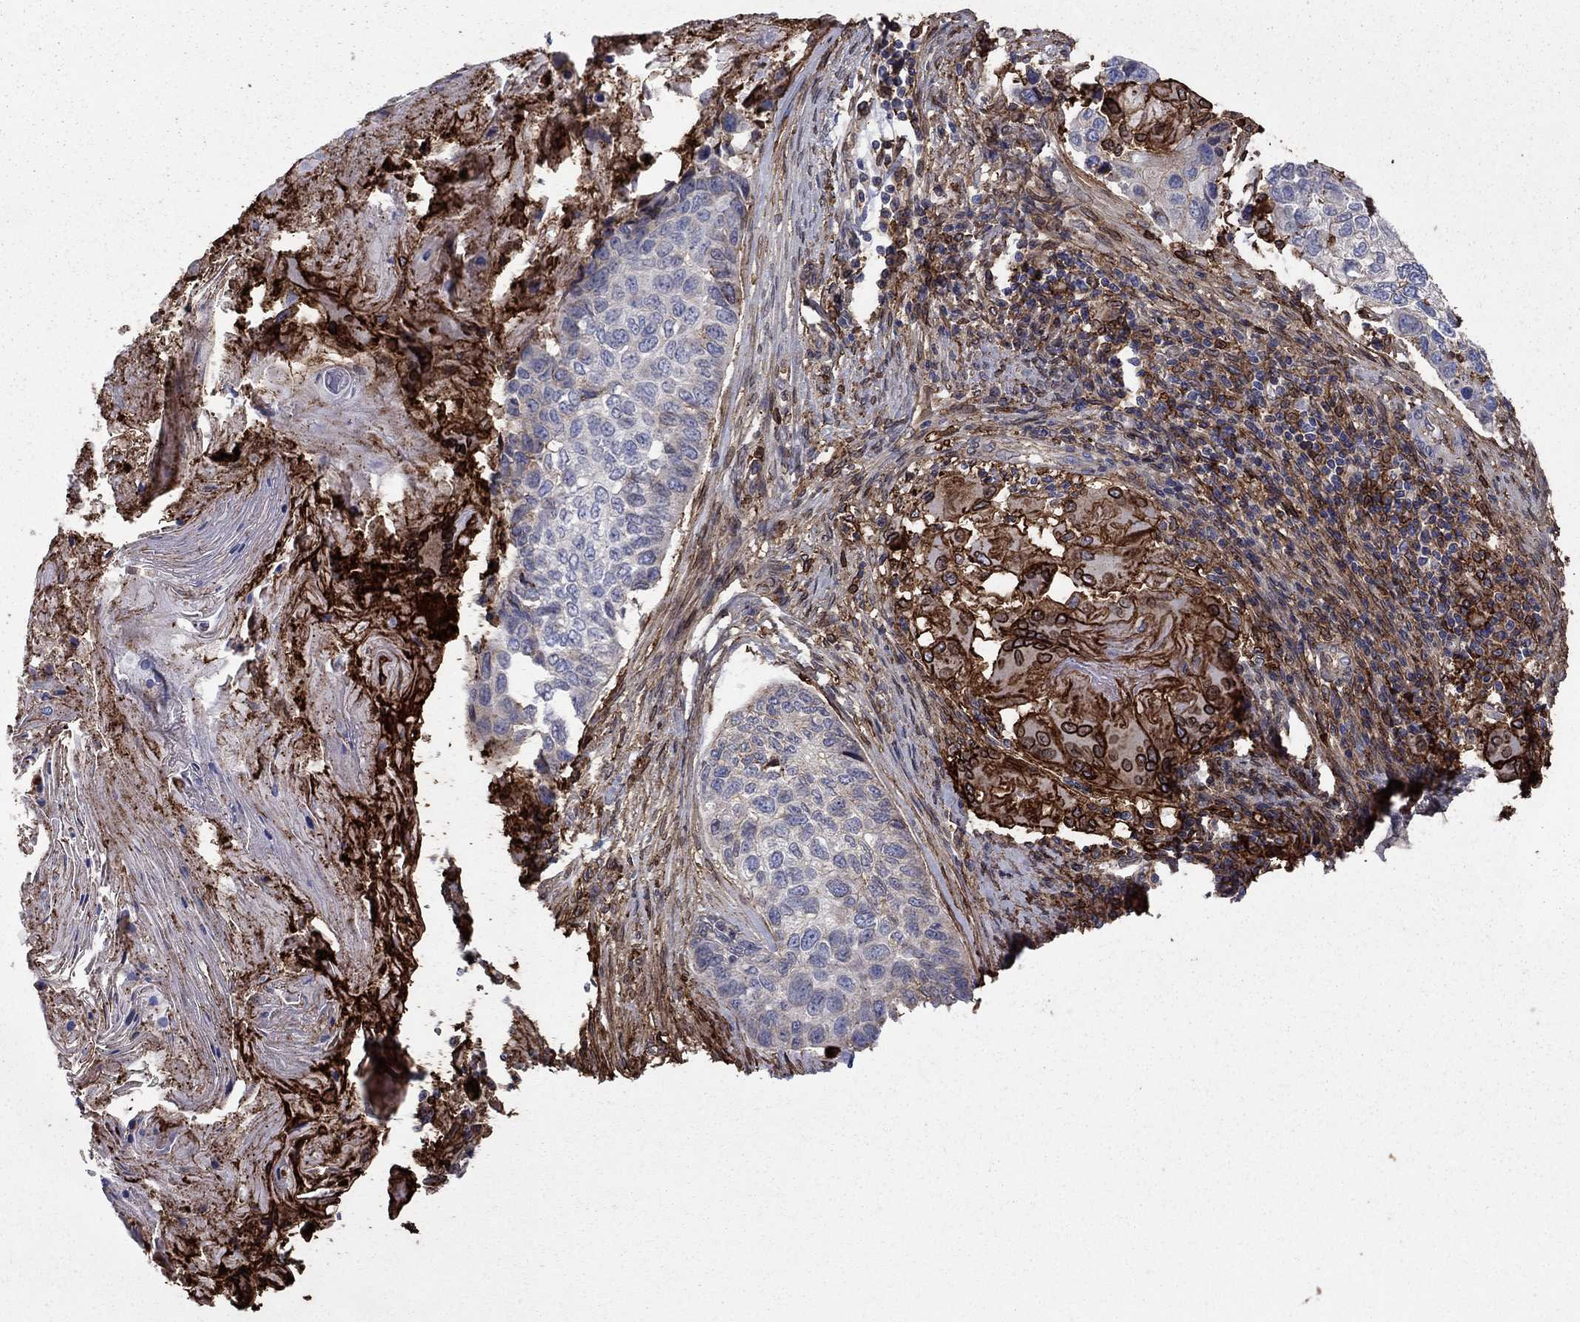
{"staining": {"intensity": "negative", "quantity": "none", "location": "none"}, "tissue": "lung cancer", "cell_type": "Tumor cells", "image_type": "cancer", "snomed": [{"axis": "morphology", "description": "Squamous cell carcinoma, NOS"}, {"axis": "topography", "description": "Lung"}], "caption": "Immunohistochemistry (IHC) histopathology image of human lung cancer (squamous cell carcinoma) stained for a protein (brown), which reveals no expression in tumor cells. (Brightfield microscopy of DAB (3,3'-diaminobenzidine) IHC at high magnification).", "gene": "PLAU", "patient": {"sex": "male", "age": 69}}